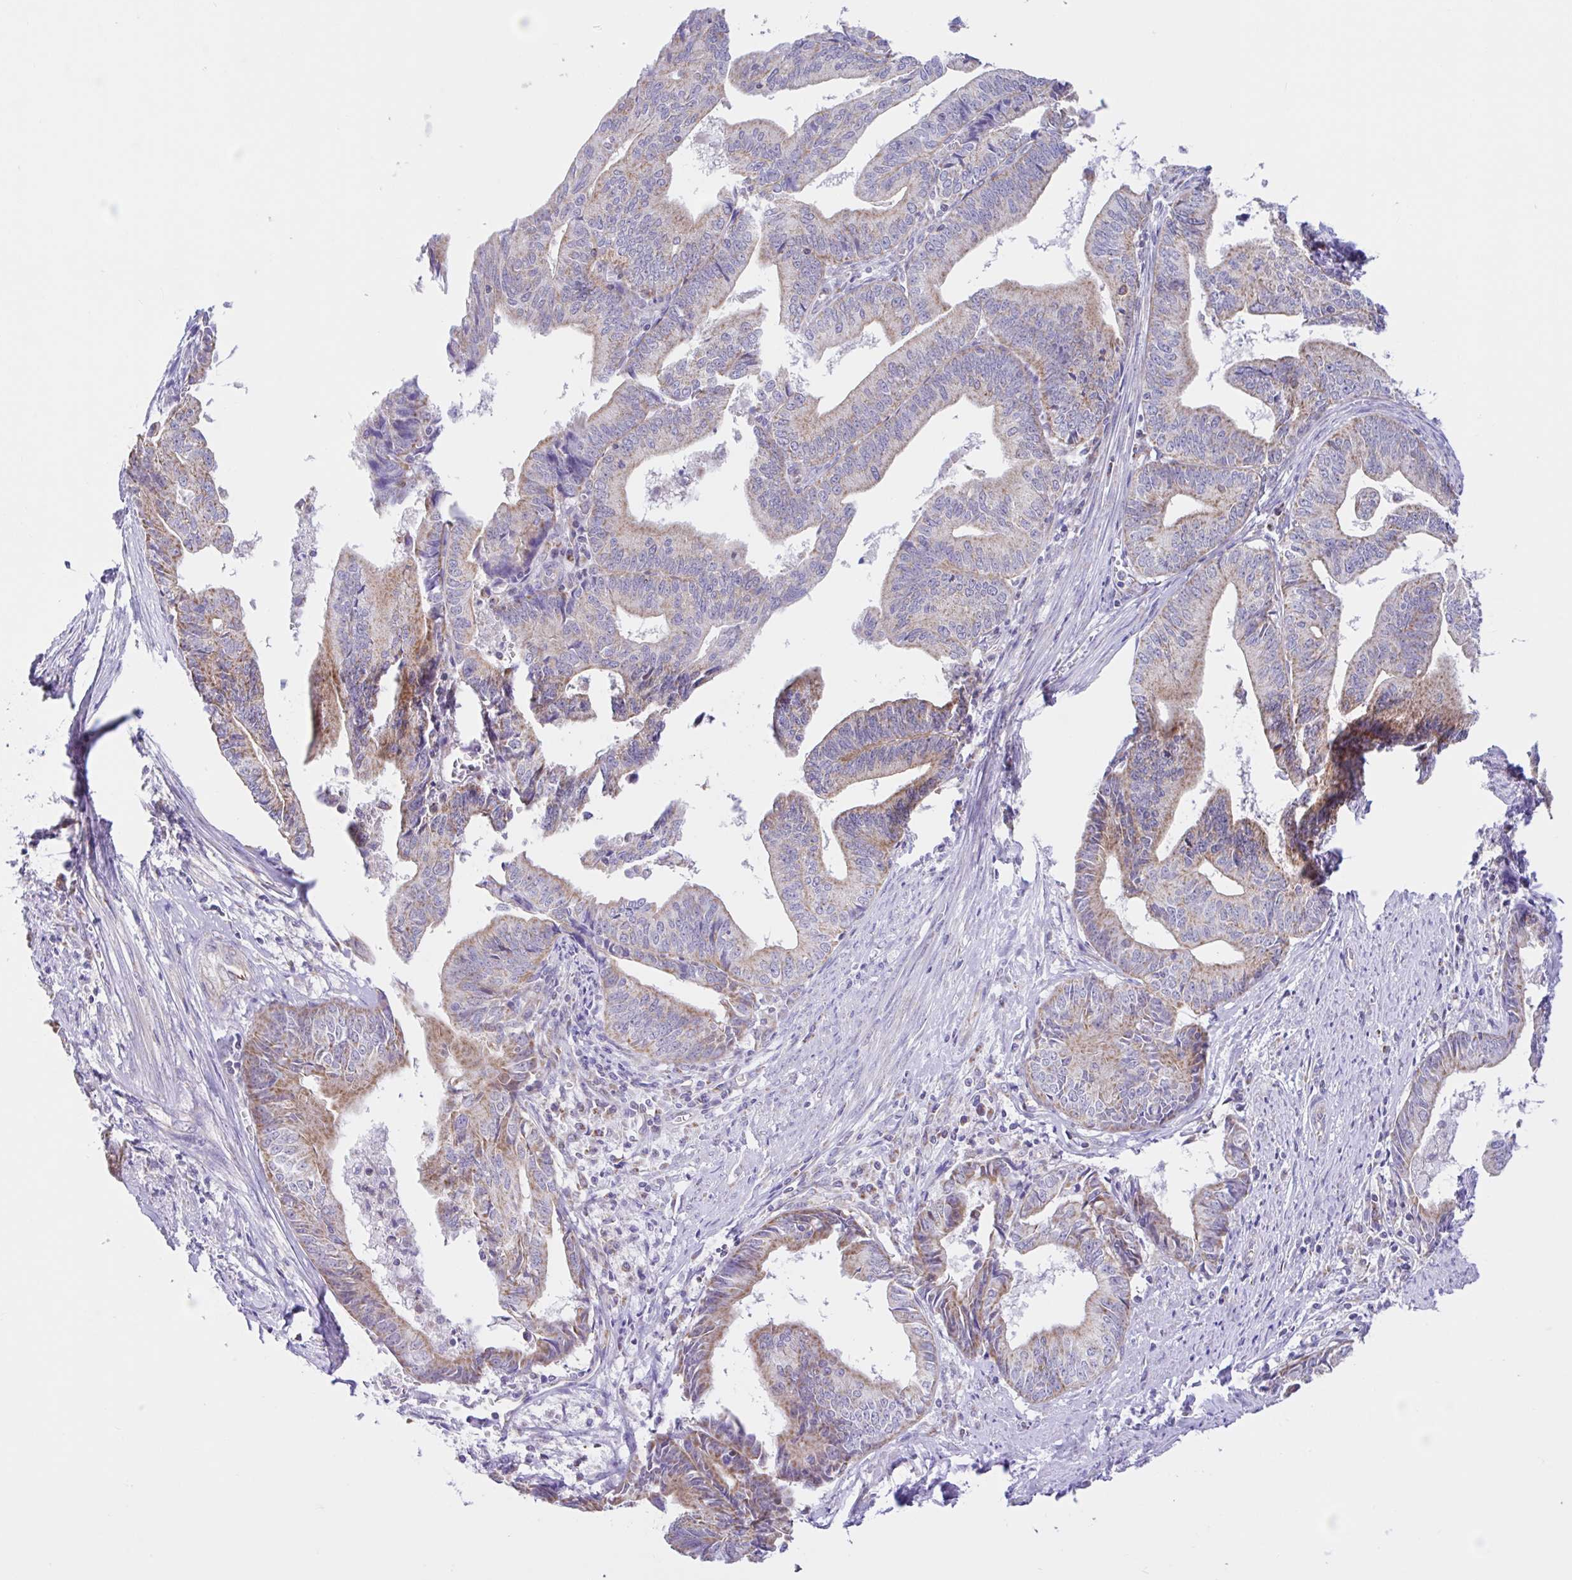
{"staining": {"intensity": "moderate", "quantity": ">75%", "location": "cytoplasmic/membranous"}, "tissue": "endometrial cancer", "cell_type": "Tumor cells", "image_type": "cancer", "snomed": [{"axis": "morphology", "description": "Adenocarcinoma, NOS"}, {"axis": "topography", "description": "Endometrium"}], "caption": "A photomicrograph of human endometrial cancer stained for a protein shows moderate cytoplasmic/membranous brown staining in tumor cells.", "gene": "NDUFS2", "patient": {"sex": "female", "age": 65}}